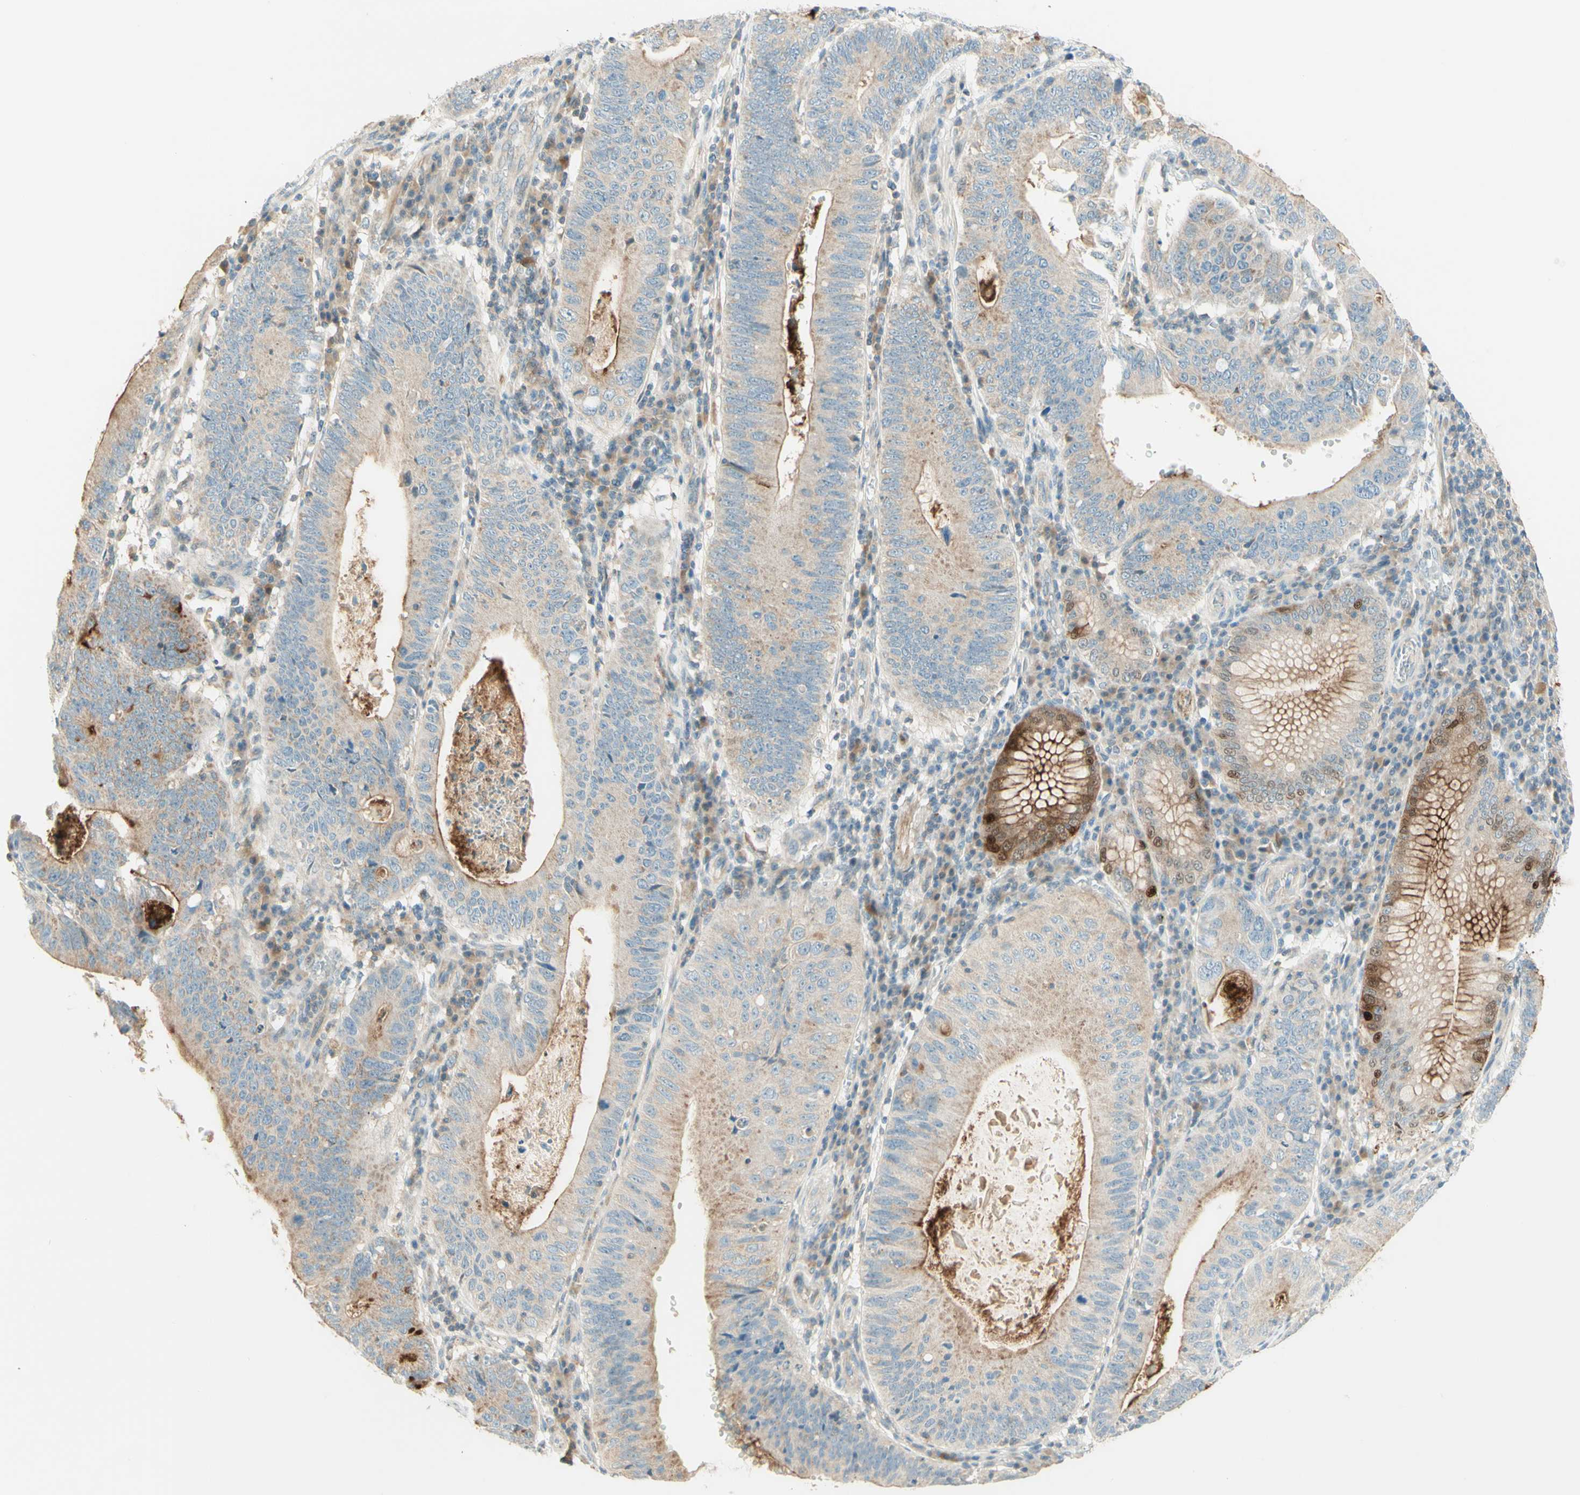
{"staining": {"intensity": "moderate", "quantity": ">75%", "location": "cytoplasmic/membranous"}, "tissue": "stomach cancer", "cell_type": "Tumor cells", "image_type": "cancer", "snomed": [{"axis": "morphology", "description": "Adenocarcinoma, NOS"}, {"axis": "topography", "description": "Stomach"}], "caption": "Brown immunohistochemical staining in stomach cancer (adenocarcinoma) reveals moderate cytoplasmic/membranous positivity in about >75% of tumor cells. The staining was performed using DAB, with brown indicating positive protein expression. Nuclei are stained blue with hematoxylin.", "gene": "PROM1", "patient": {"sex": "male", "age": 59}}